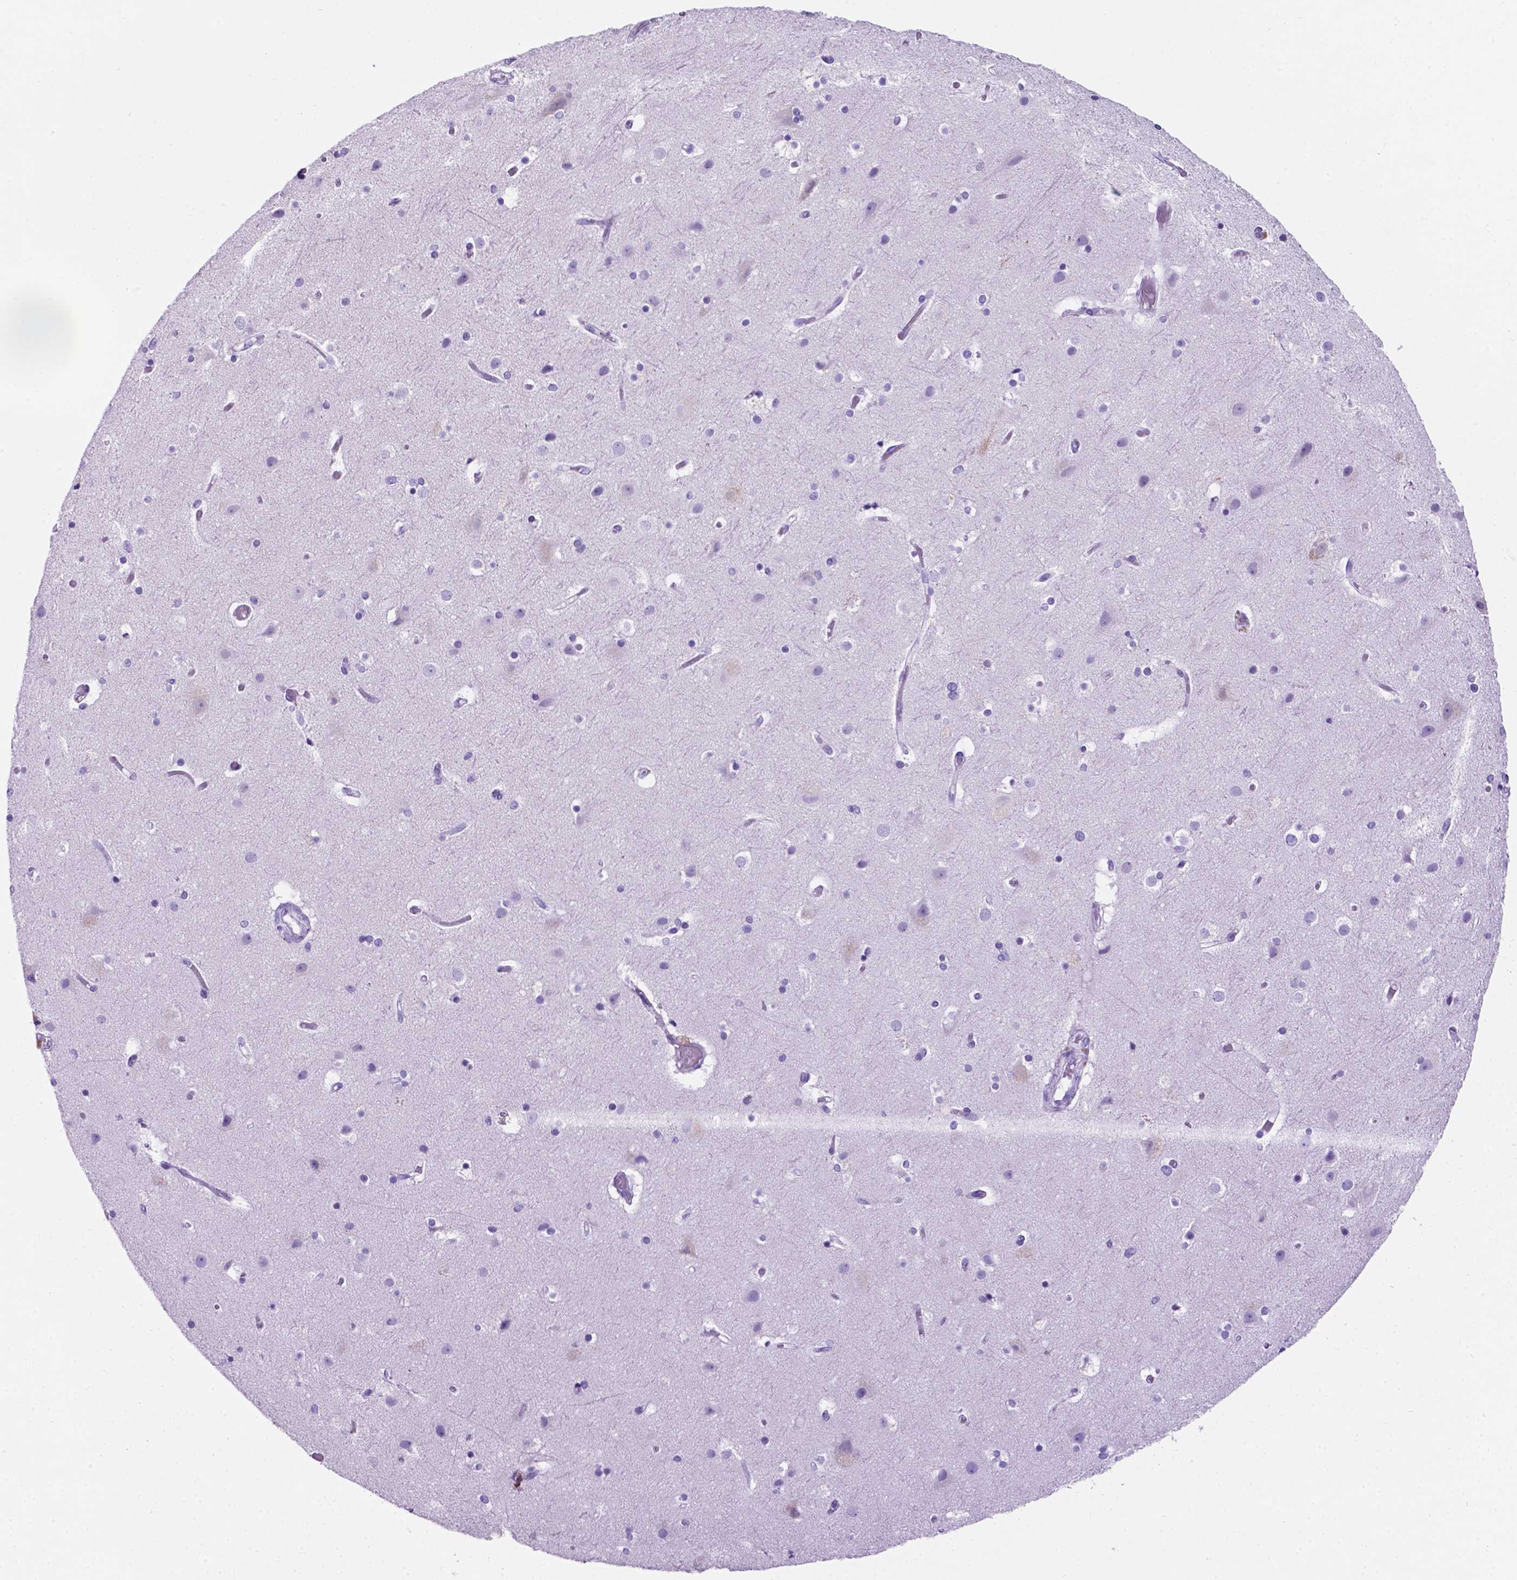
{"staining": {"intensity": "negative", "quantity": "none", "location": "none"}, "tissue": "cerebral cortex", "cell_type": "Endothelial cells", "image_type": "normal", "snomed": [{"axis": "morphology", "description": "Normal tissue, NOS"}, {"axis": "topography", "description": "Cerebral cortex"}], "caption": "The micrograph shows no significant staining in endothelial cells of cerebral cortex. Brightfield microscopy of immunohistochemistry (IHC) stained with DAB (3,3'-diaminobenzidine) (brown) and hematoxylin (blue), captured at high magnification.", "gene": "C17orf107", "patient": {"sex": "female", "age": 52}}